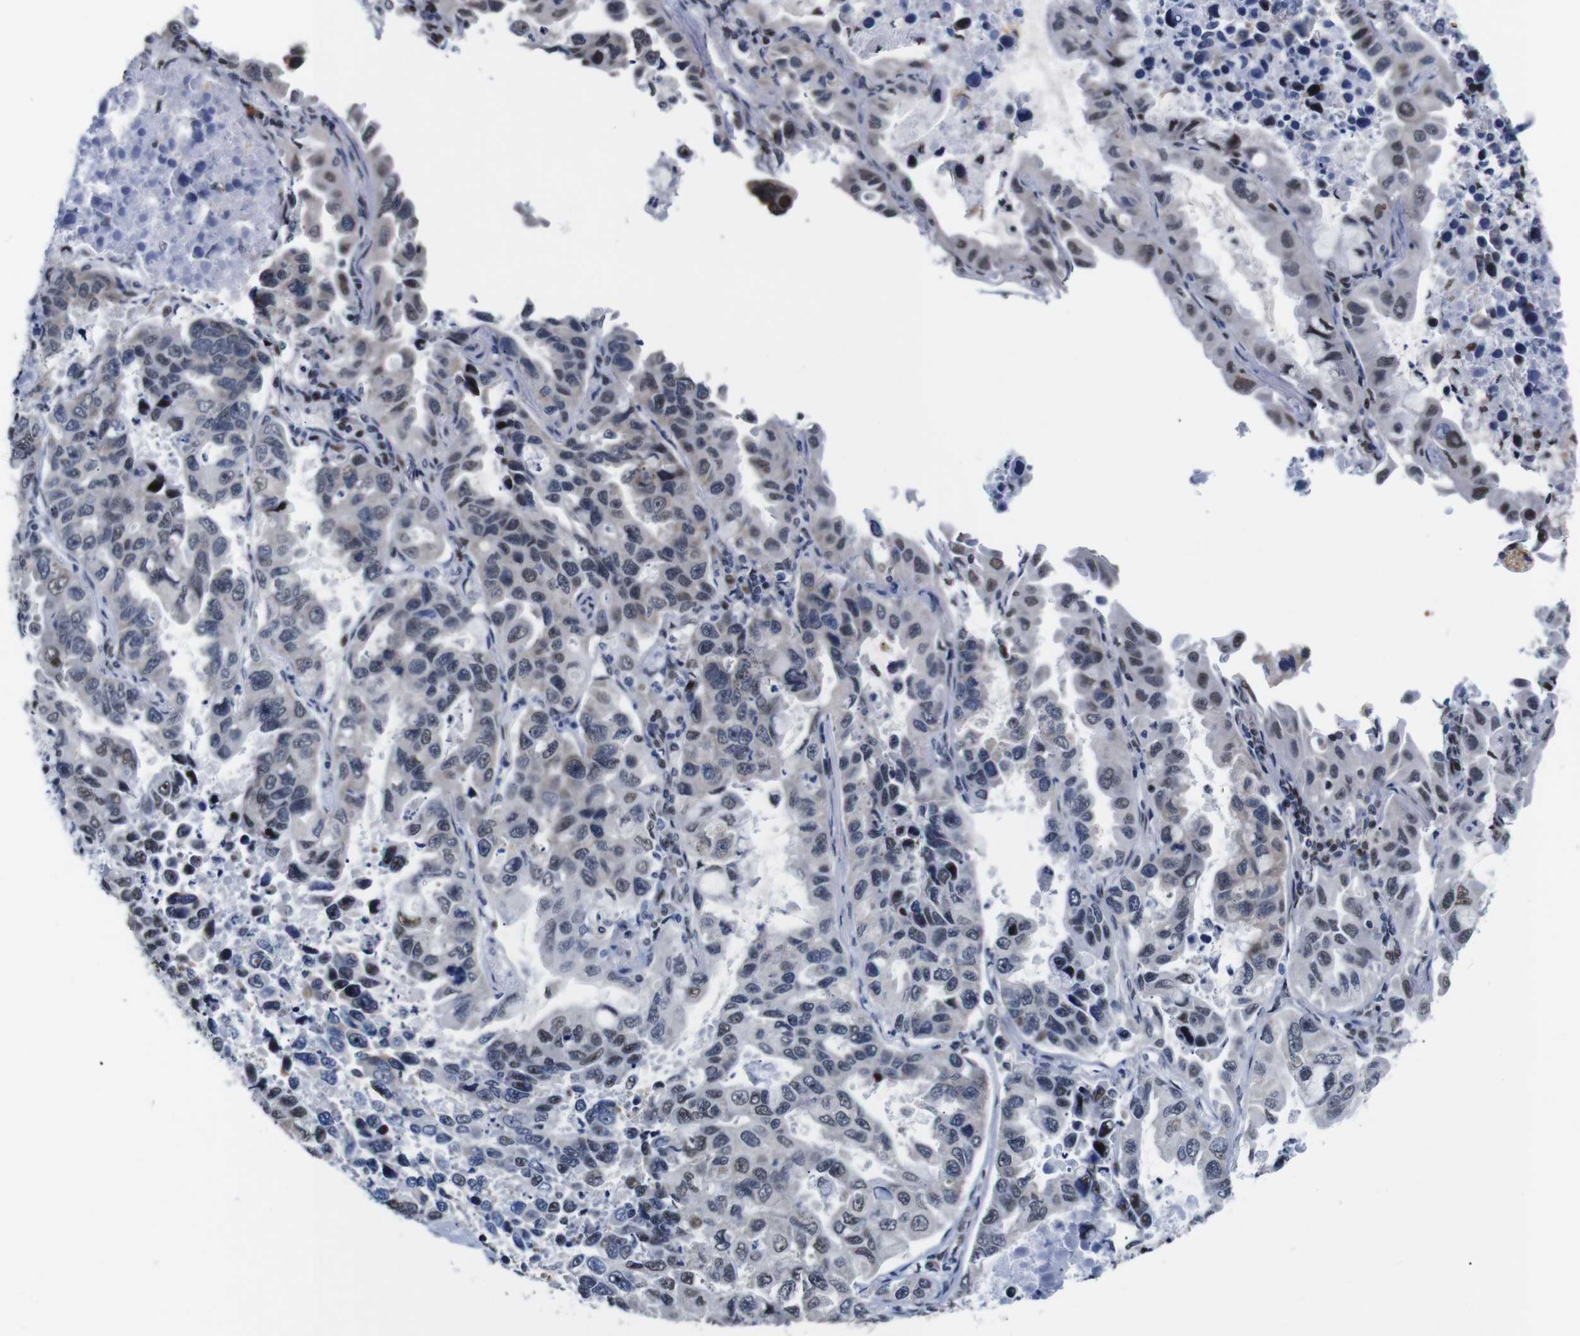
{"staining": {"intensity": "weak", "quantity": "<25%", "location": "nuclear"}, "tissue": "lung cancer", "cell_type": "Tumor cells", "image_type": "cancer", "snomed": [{"axis": "morphology", "description": "Adenocarcinoma, NOS"}, {"axis": "topography", "description": "Lung"}], "caption": "There is no significant staining in tumor cells of lung adenocarcinoma.", "gene": "GATA6", "patient": {"sex": "male", "age": 64}}